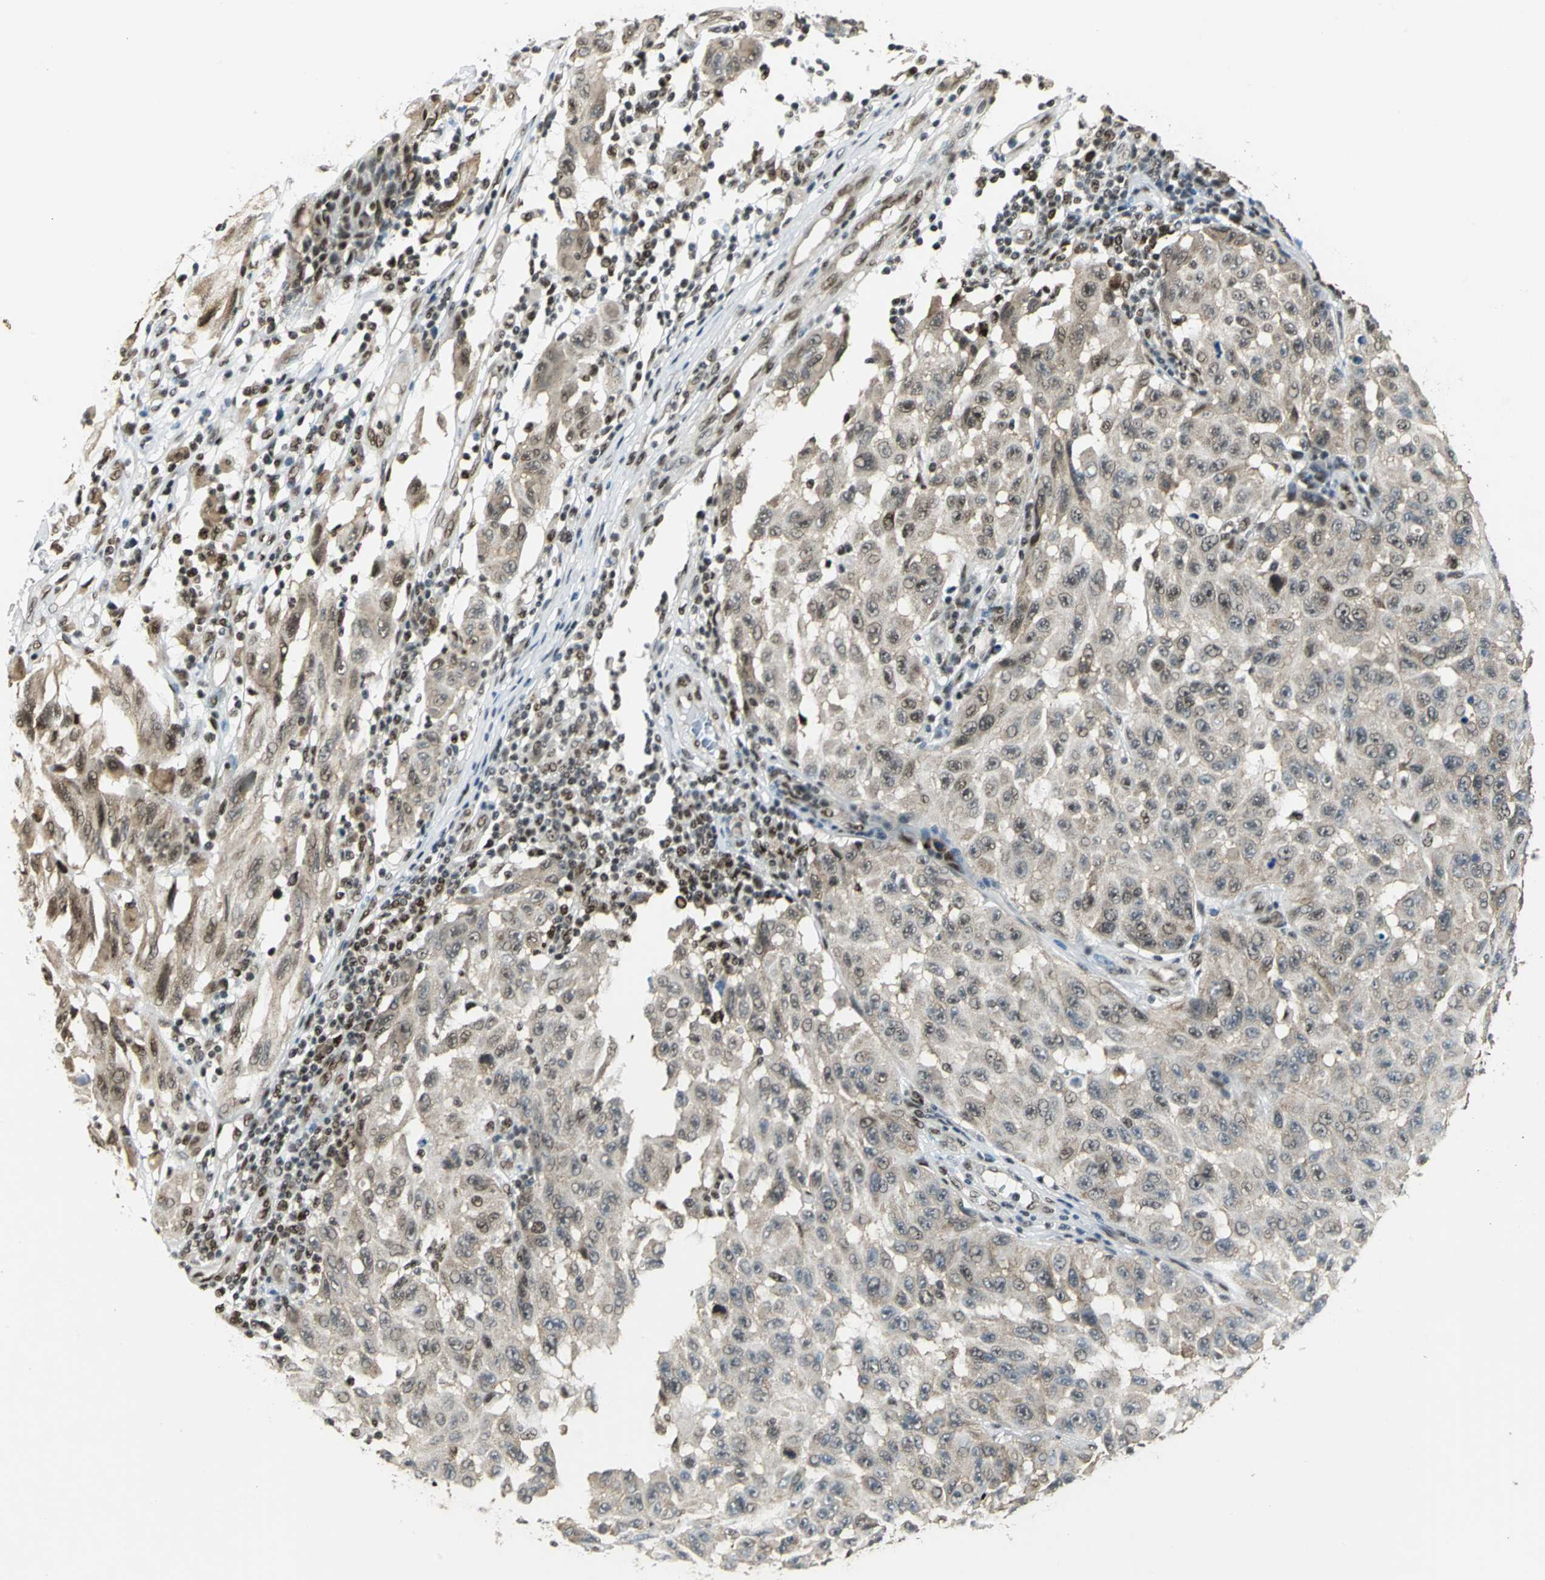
{"staining": {"intensity": "moderate", "quantity": "25%-75%", "location": "cytoplasmic/membranous,nuclear"}, "tissue": "melanoma", "cell_type": "Tumor cells", "image_type": "cancer", "snomed": [{"axis": "morphology", "description": "Malignant melanoma, NOS"}, {"axis": "topography", "description": "Skin"}], "caption": "About 25%-75% of tumor cells in human melanoma exhibit moderate cytoplasmic/membranous and nuclear protein staining as visualized by brown immunohistochemical staining.", "gene": "DDX5", "patient": {"sex": "male", "age": 30}}